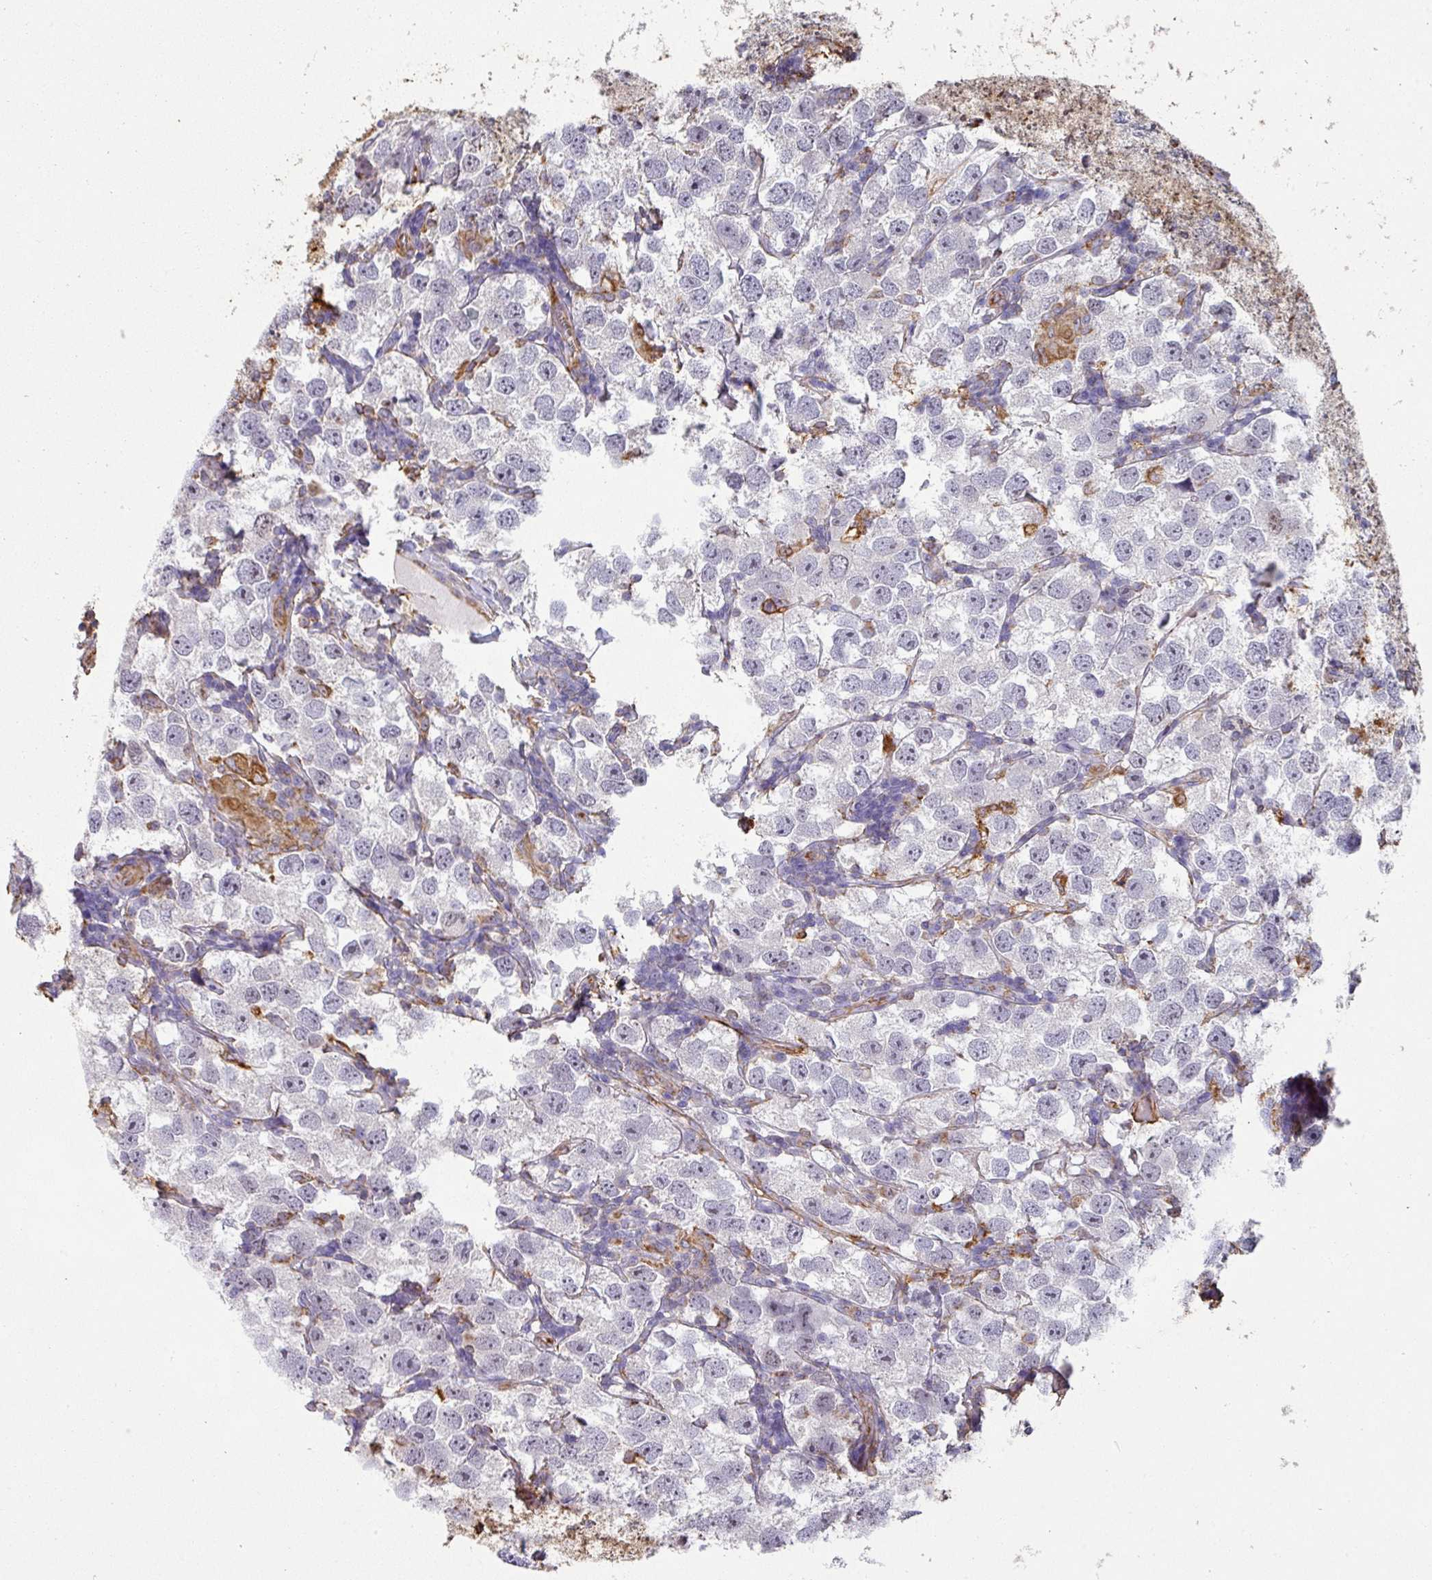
{"staining": {"intensity": "negative", "quantity": "none", "location": "none"}, "tissue": "testis cancer", "cell_type": "Tumor cells", "image_type": "cancer", "snomed": [{"axis": "morphology", "description": "Seminoma, NOS"}, {"axis": "topography", "description": "Testis"}], "caption": "Tumor cells show no significant protein staining in testis seminoma.", "gene": "ZNF280C", "patient": {"sex": "male", "age": 26}}